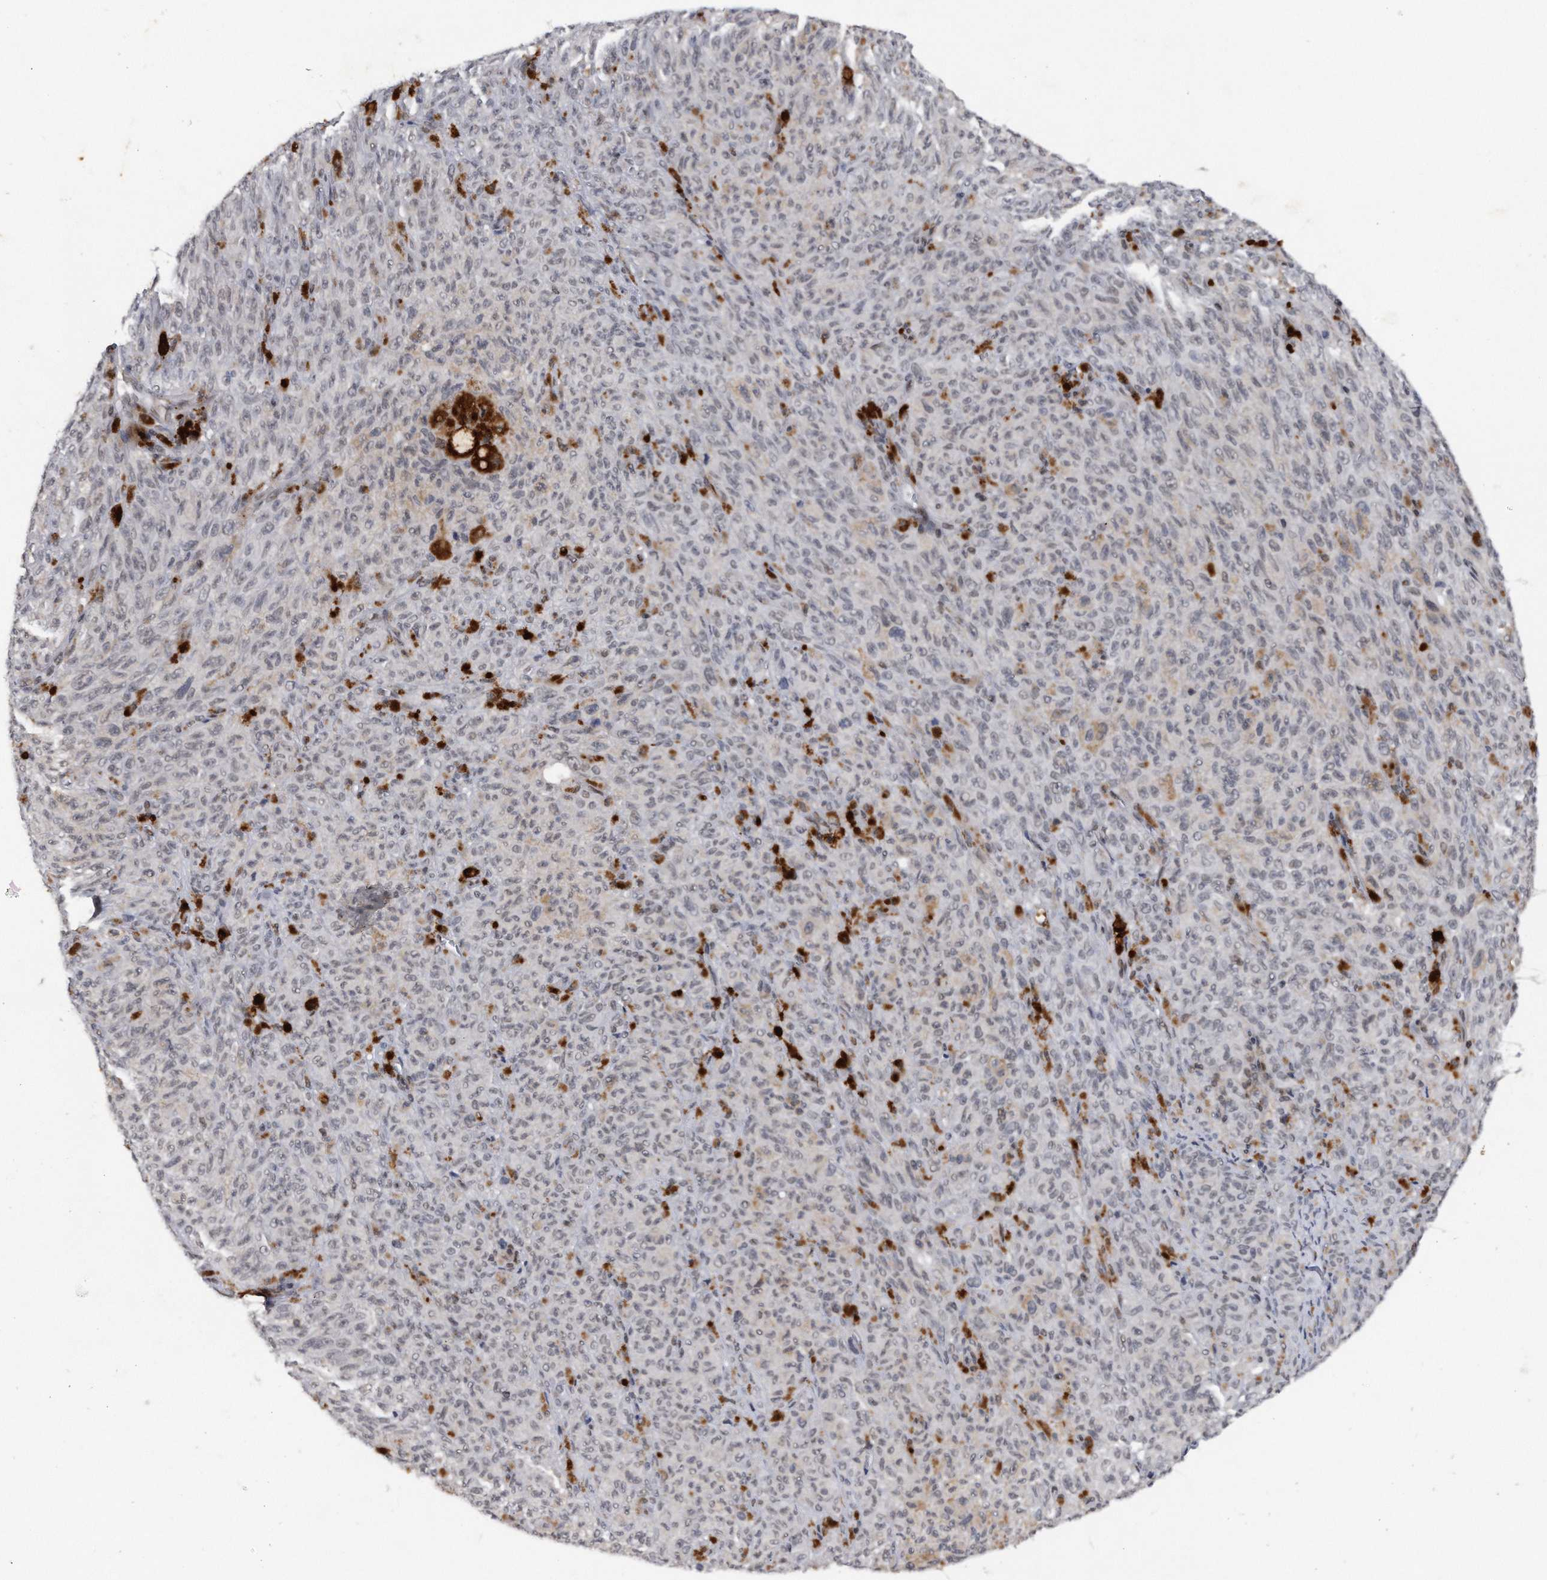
{"staining": {"intensity": "negative", "quantity": "none", "location": "none"}, "tissue": "melanoma", "cell_type": "Tumor cells", "image_type": "cancer", "snomed": [{"axis": "morphology", "description": "Malignant melanoma, NOS"}, {"axis": "topography", "description": "Skin"}], "caption": "Immunohistochemical staining of melanoma displays no significant expression in tumor cells.", "gene": "VIRMA", "patient": {"sex": "female", "age": 82}}